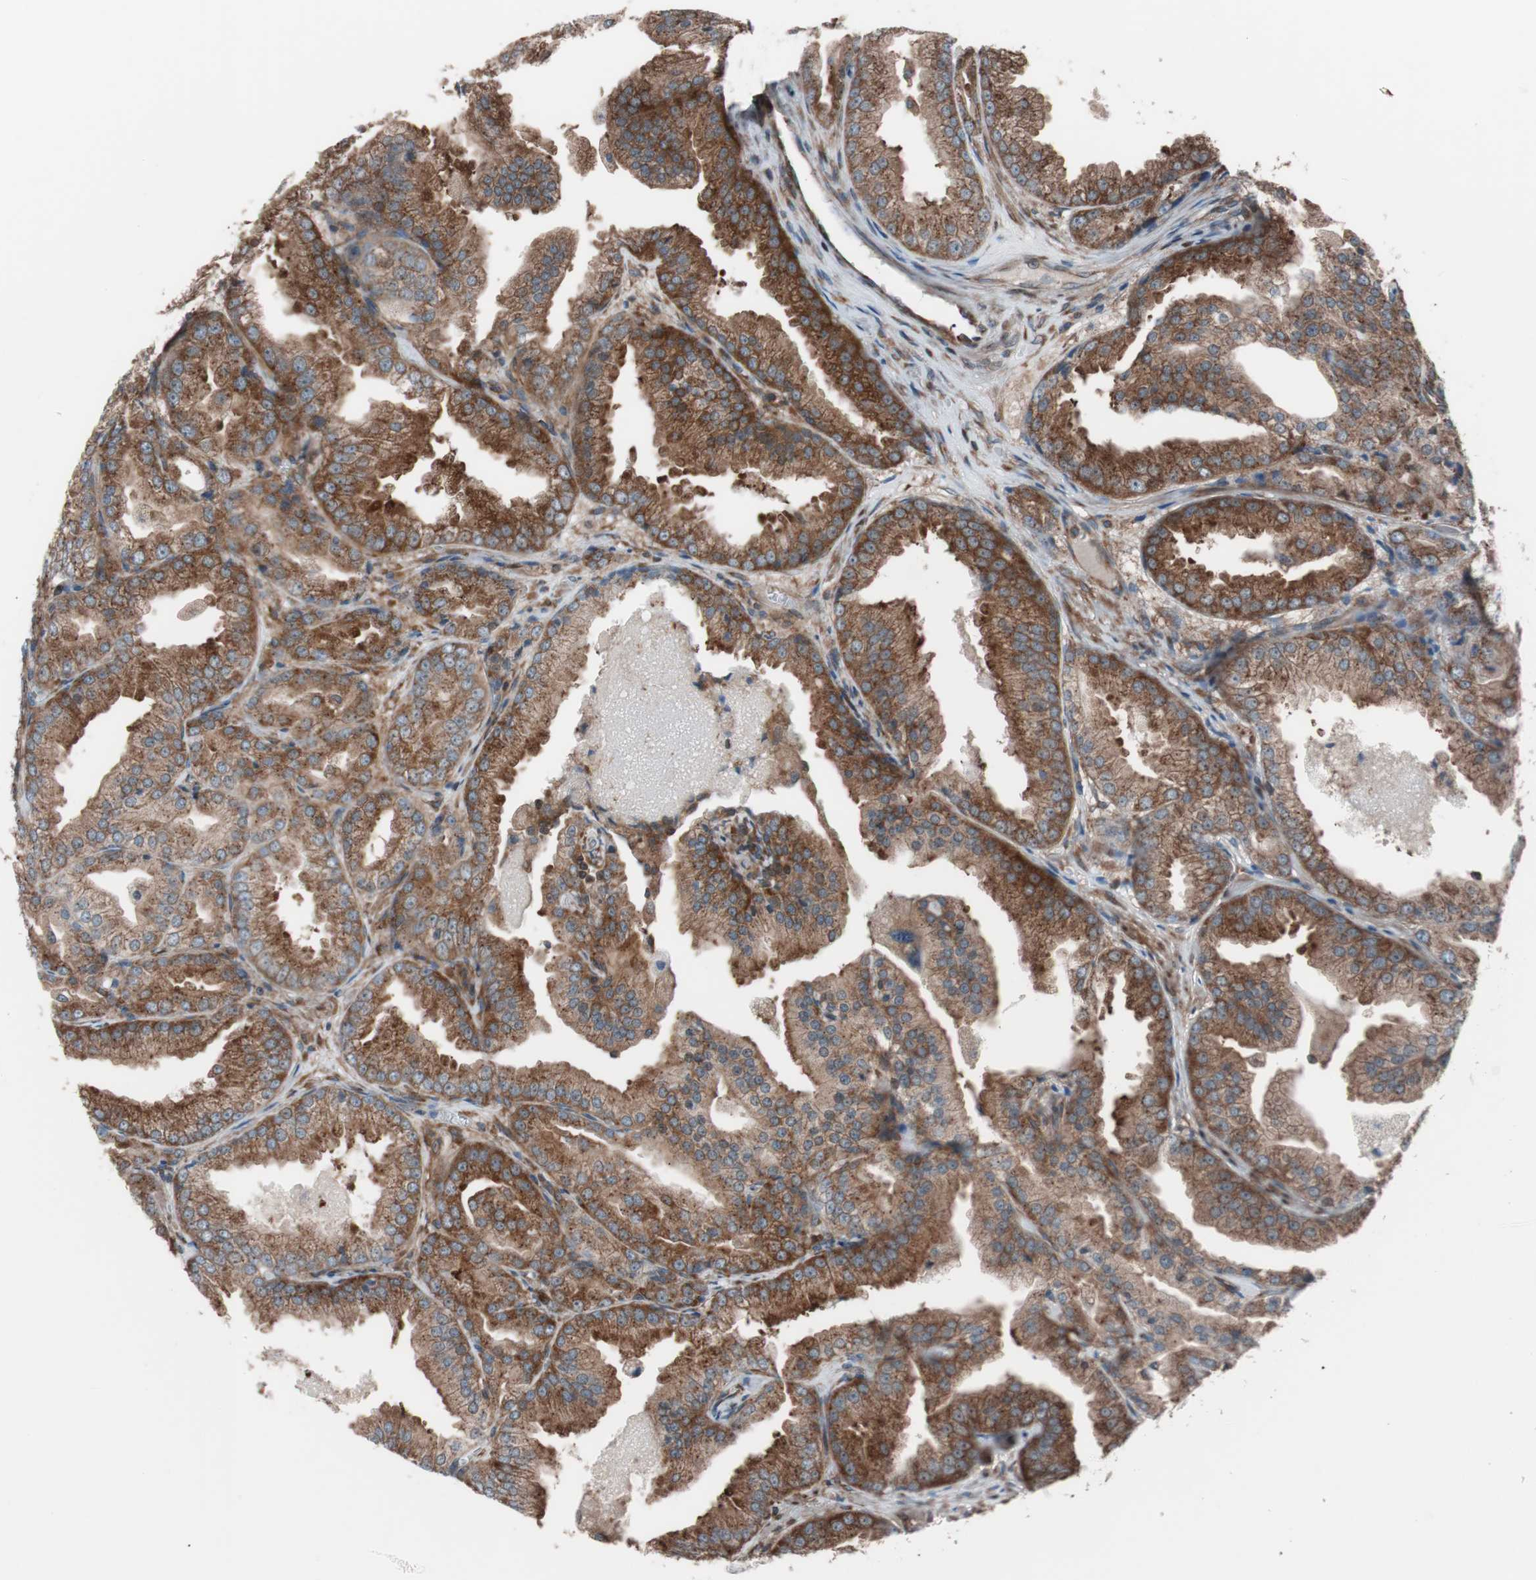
{"staining": {"intensity": "strong", "quantity": ">75%", "location": "cytoplasmic/membranous"}, "tissue": "prostate cancer", "cell_type": "Tumor cells", "image_type": "cancer", "snomed": [{"axis": "morphology", "description": "Adenocarcinoma, High grade"}, {"axis": "topography", "description": "Prostate"}], "caption": "The immunohistochemical stain labels strong cytoplasmic/membranous expression in tumor cells of high-grade adenocarcinoma (prostate) tissue.", "gene": "SEC31A", "patient": {"sex": "male", "age": 61}}